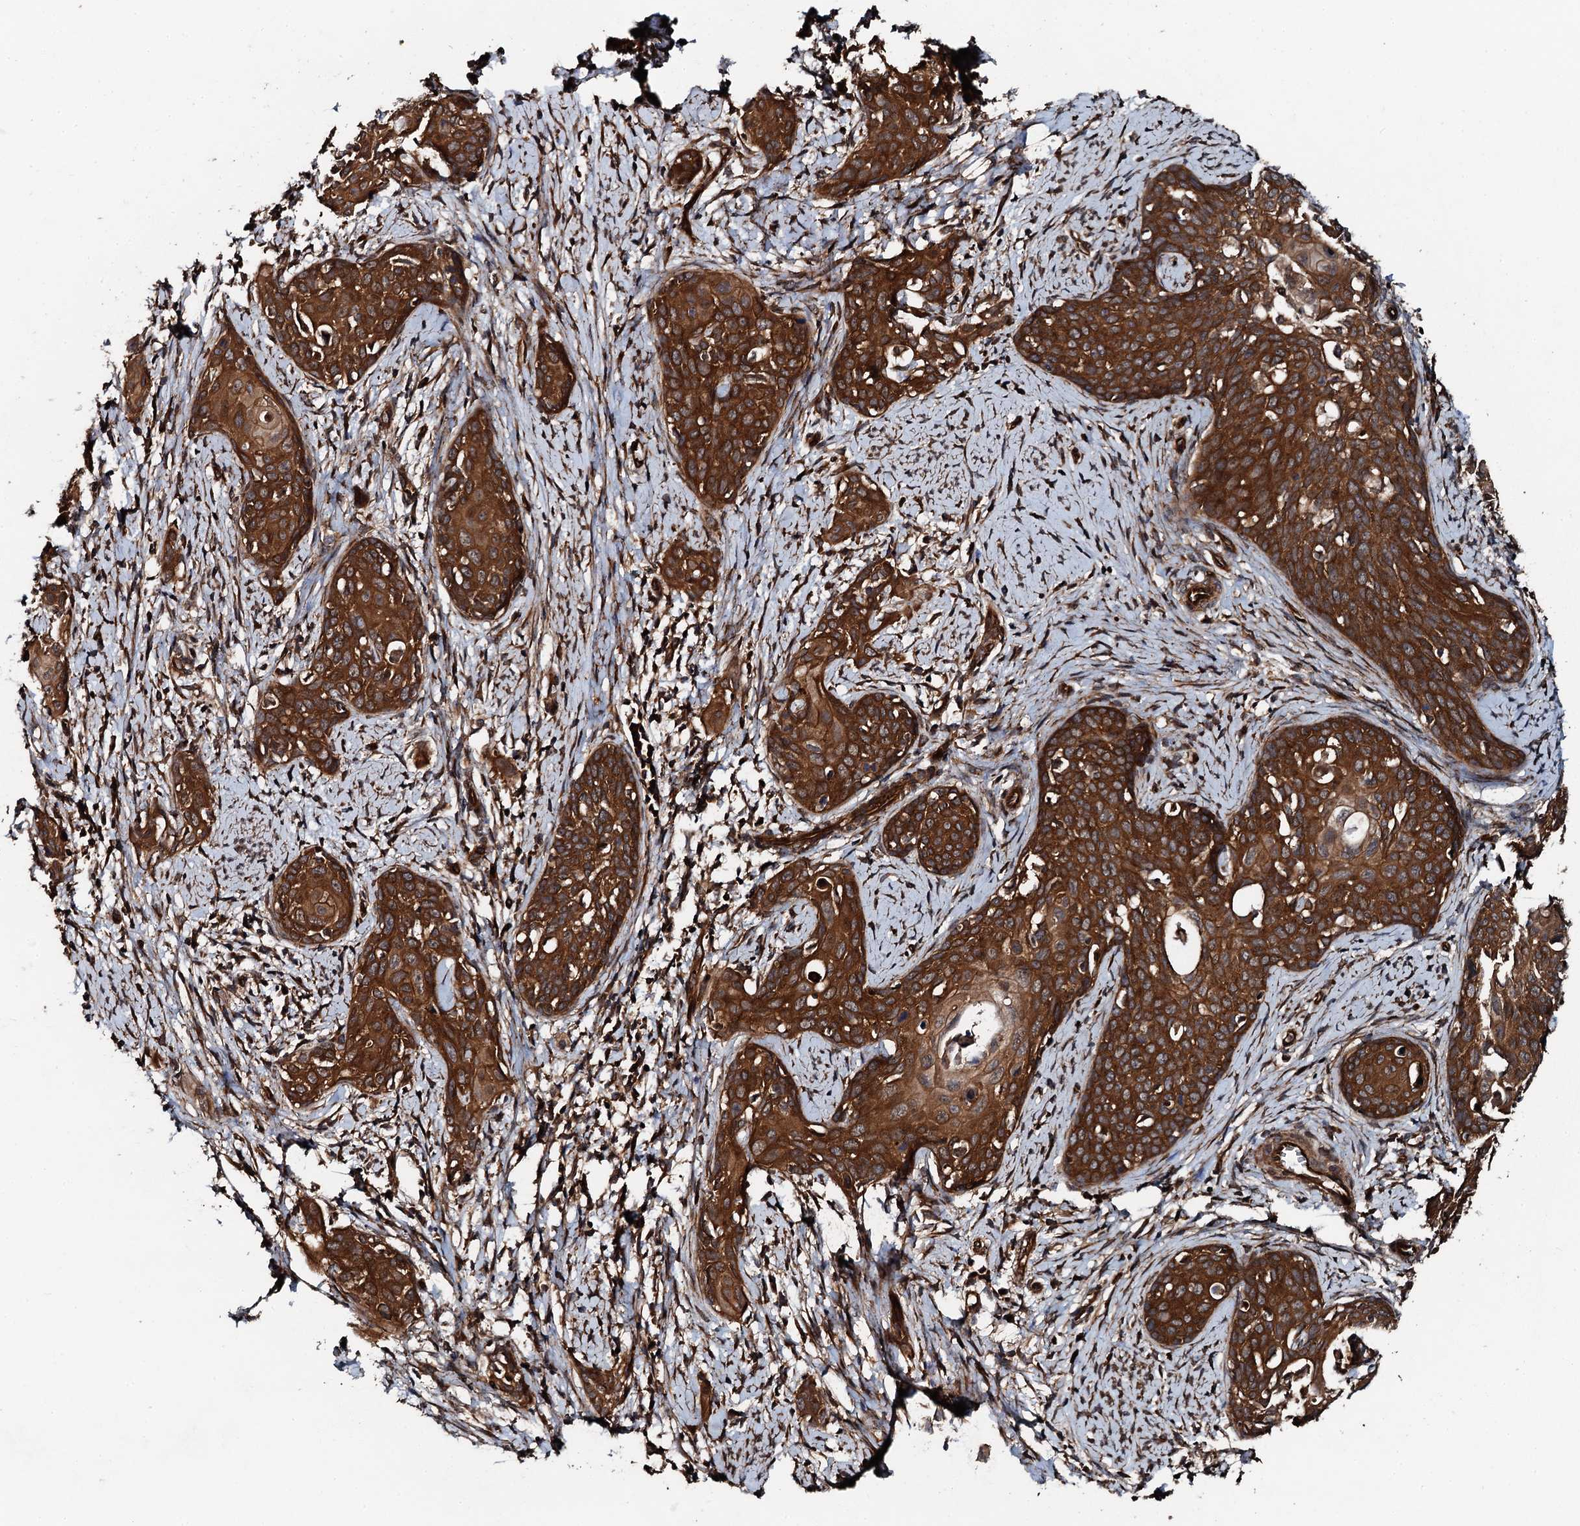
{"staining": {"intensity": "strong", "quantity": ">75%", "location": "cytoplasmic/membranous"}, "tissue": "cervical cancer", "cell_type": "Tumor cells", "image_type": "cancer", "snomed": [{"axis": "morphology", "description": "Squamous cell carcinoma, NOS"}, {"axis": "topography", "description": "Cervix"}], "caption": "Protein expression analysis of human cervical squamous cell carcinoma reveals strong cytoplasmic/membranous expression in about >75% of tumor cells.", "gene": "FLYWCH1", "patient": {"sex": "female", "age": 52}}